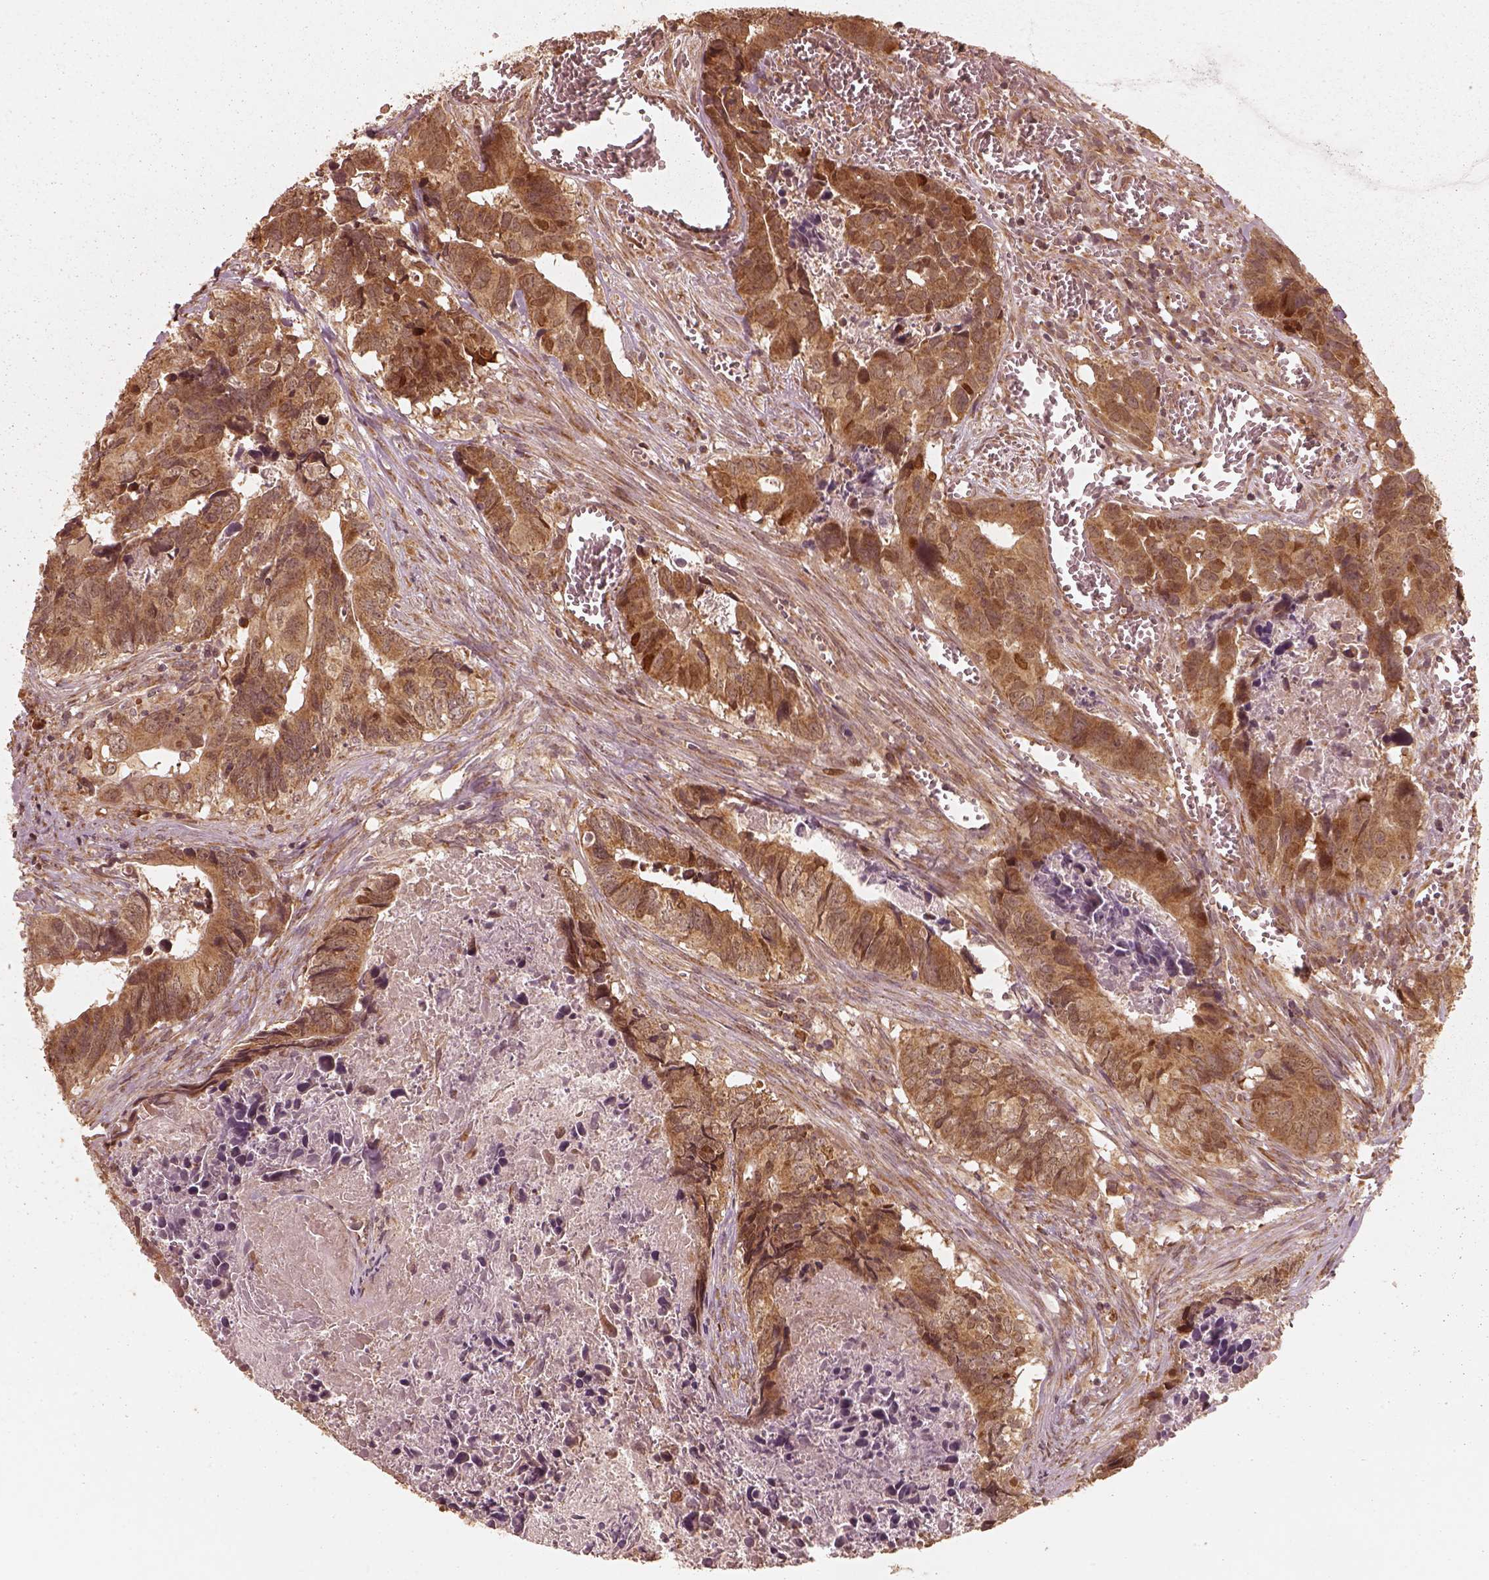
{"staining": {"intensity": "moderate", "quantity": ">75%", "location": "cytoplasmic/membranous"}, "tissue": "colorectal cancer", "cell_type": "Tumor cells", "image_type": "cancer", "snomed": [{"axis": "morphology", "description": "Adenocarcinoma, NOS"}, {"axis": "topography", "description": "Colon"}], "caption": "A brown stain highlights moderate cytoplasmic/membranous positivity of a protein in human colorectal adenocarcinoma tumor cells.", "gene": "DNAJC25", "patient": {"sex": "female", "age": 82}}